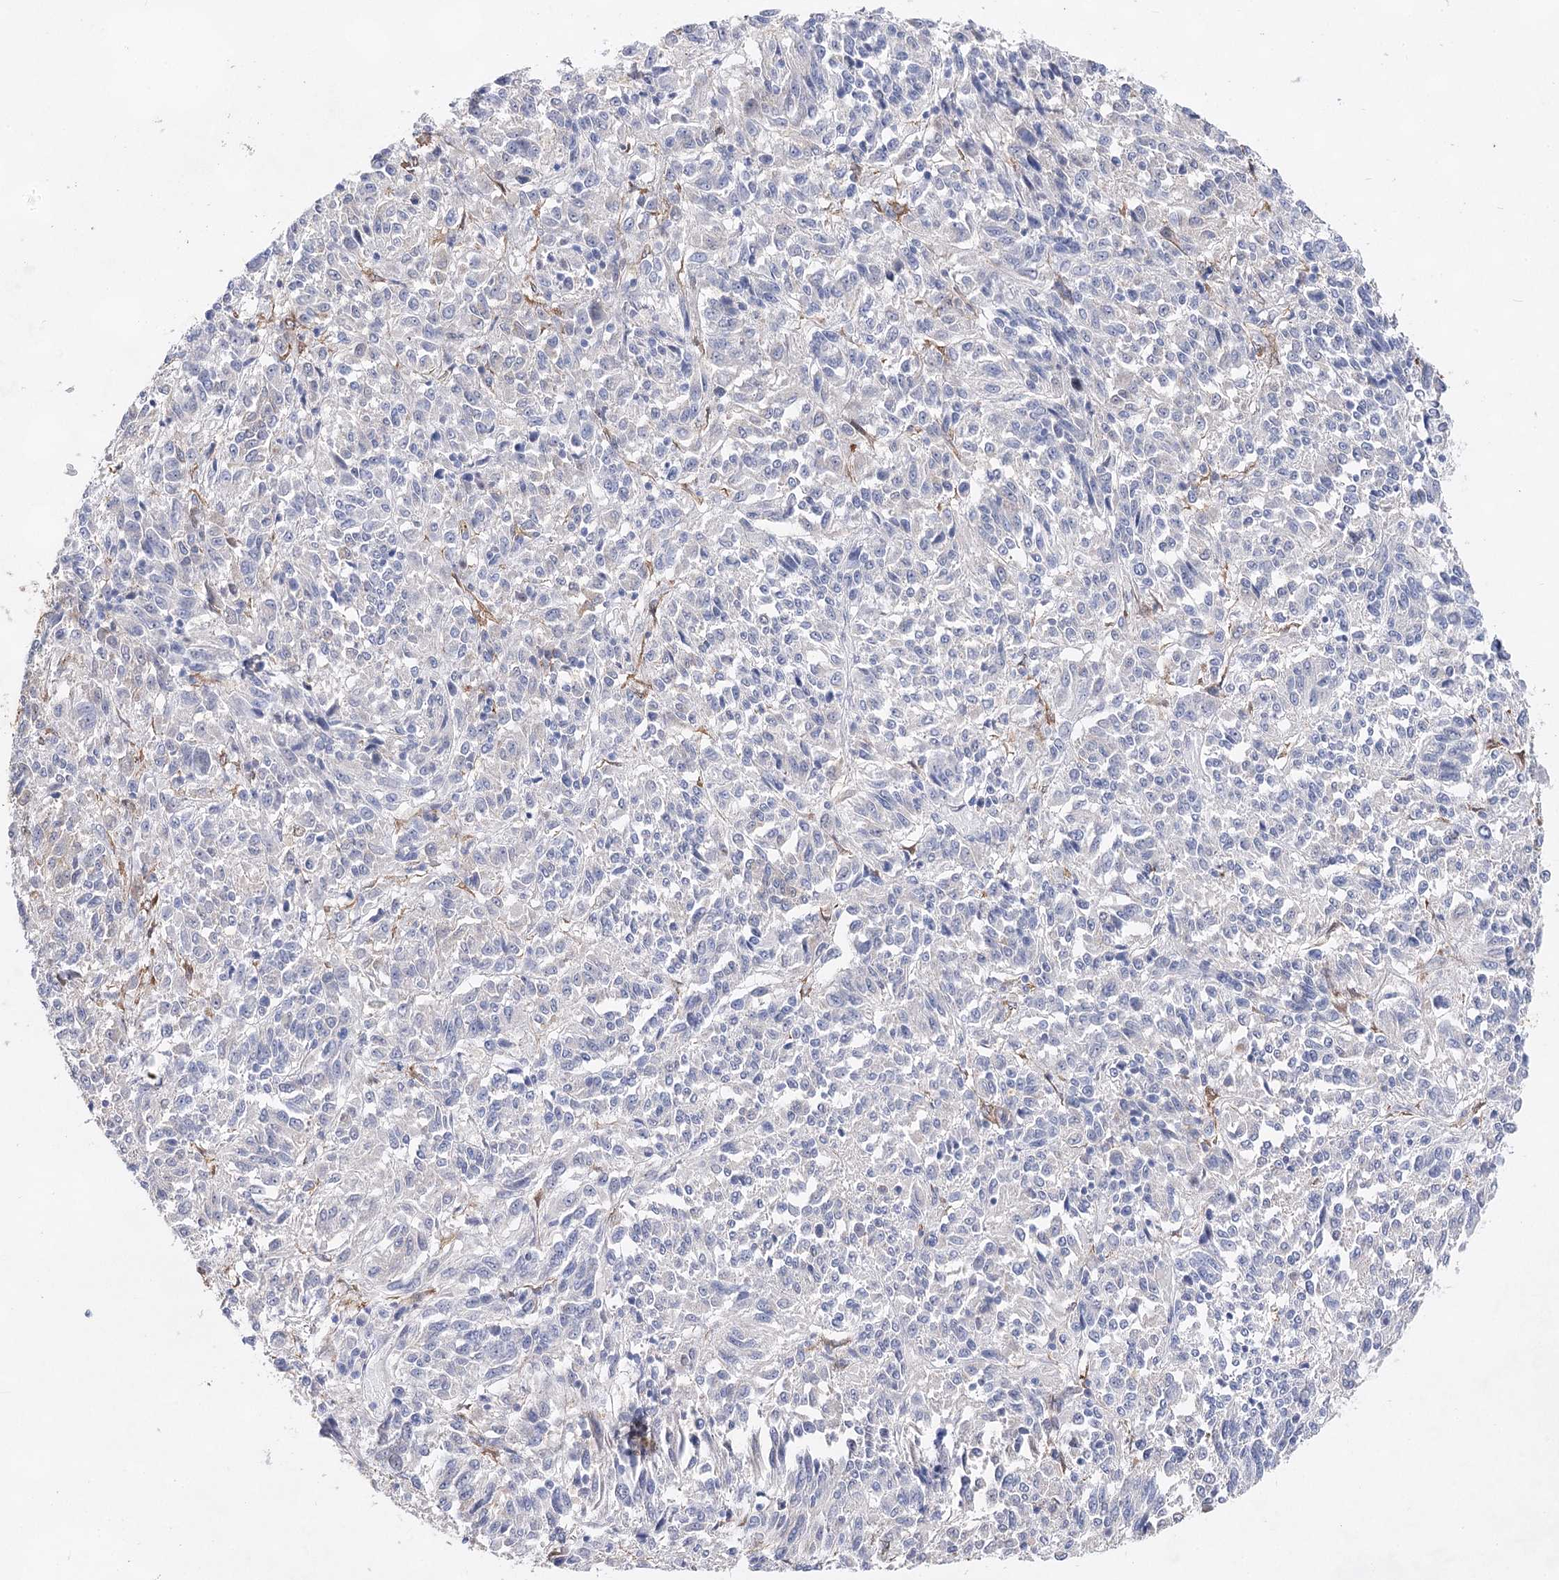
{"staining": {"intensity": "negative", "quantity": "none", "location": "none"}, "tissue": "melanoma", "cell_type": "Tumor cells", "image_type": "cancer", "snomed": [{"axis": "morphology", "description": "Malignant melanoma, Metastatic site"}, {"axis": "topography", "description": "Lung"}], "caption": "The histopathology image shows no significant staining in tumor cells of malignant melanoma (metastatic site).", "gene": "UGDH", "patient": {"sex": "male", "age": 64}}